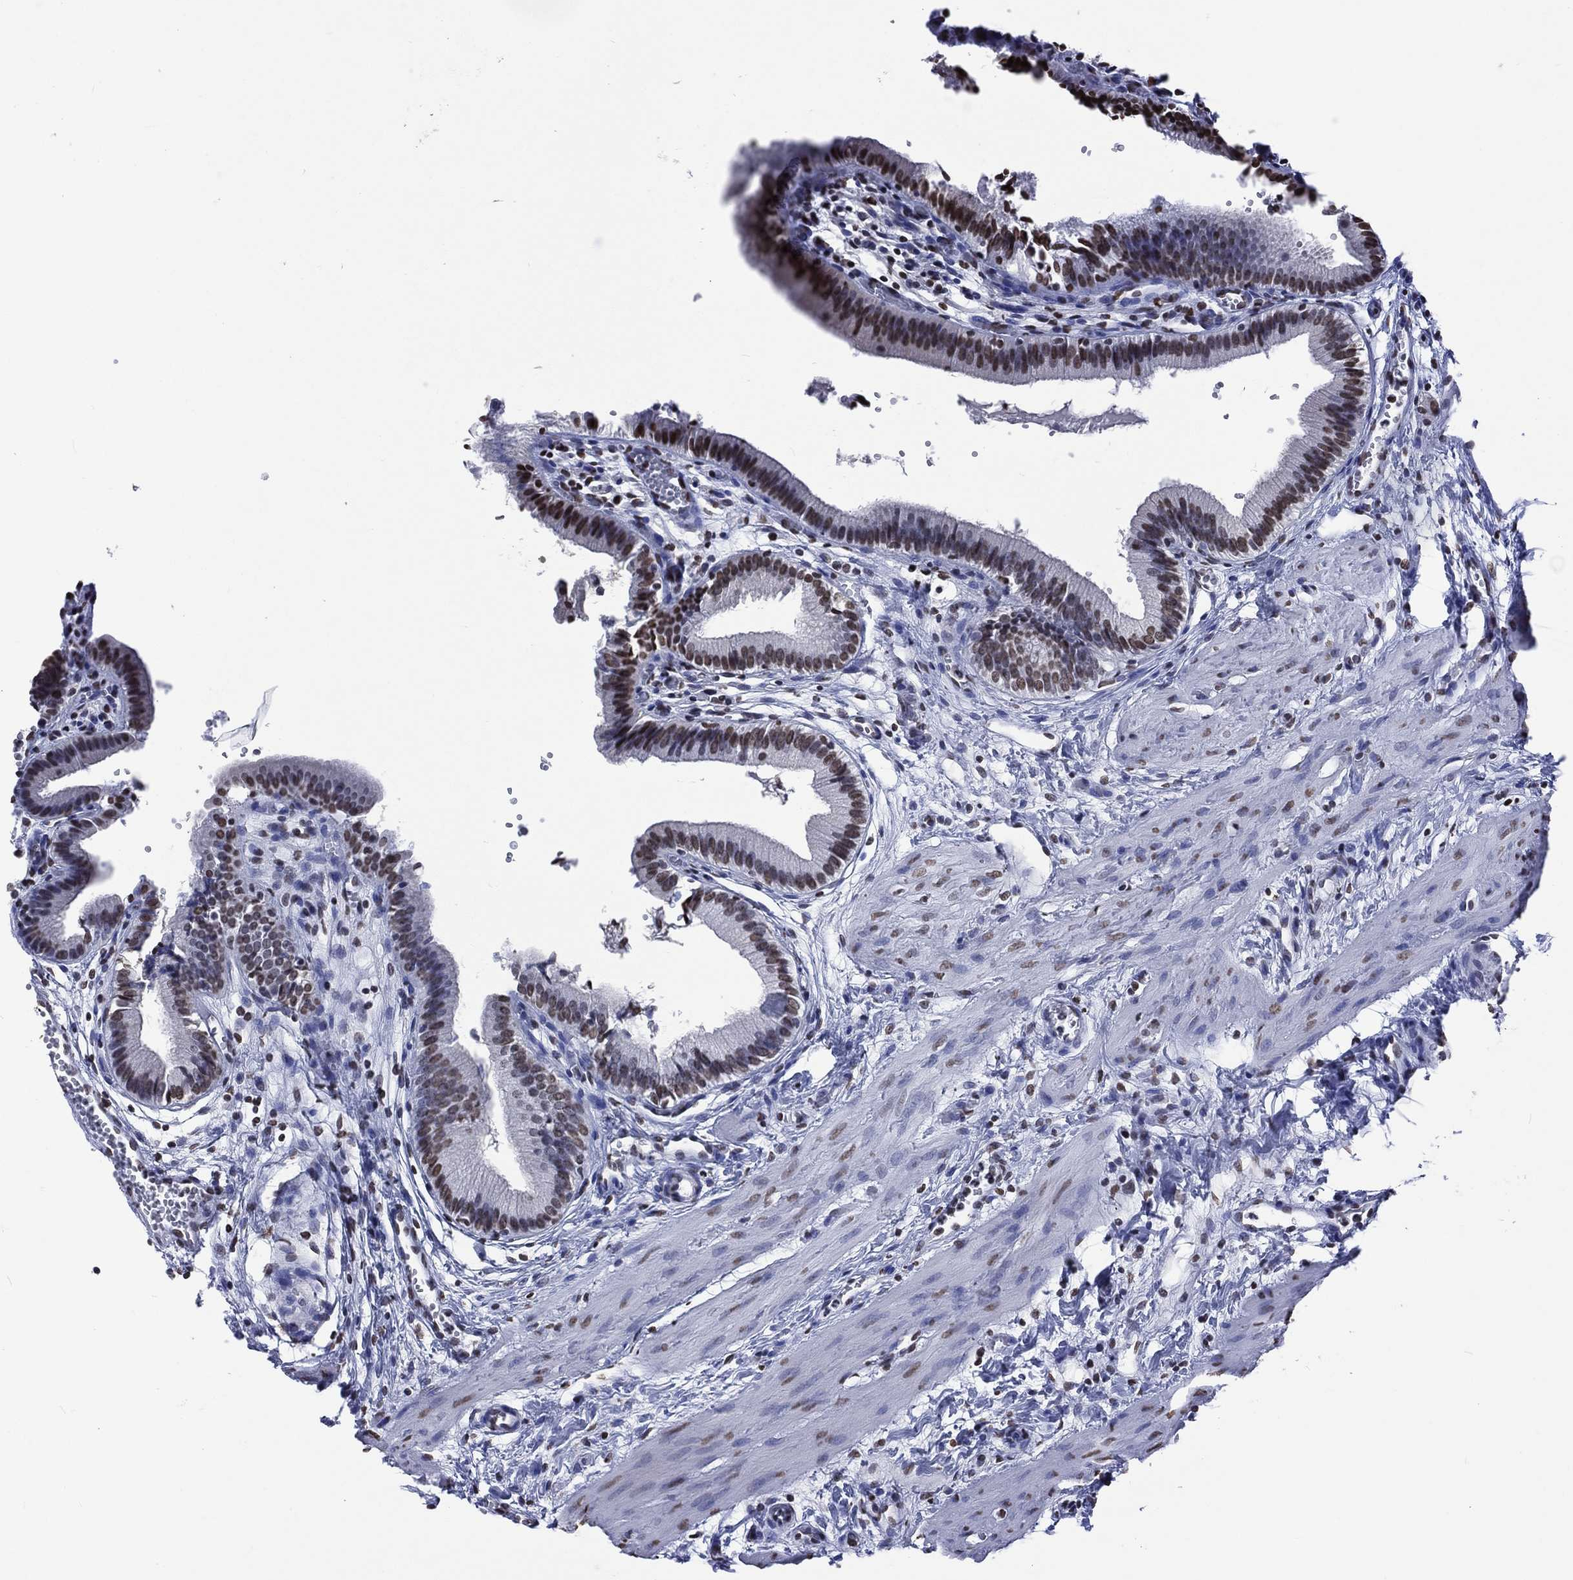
{"staining": {"intensity": "moderate", "quantity": ">75%", "location": "nuclear"}, "tissue": "gallbladder", "cell_type": "Glandular cells", "image_type": "normal", "snomed": [{"axis": "morphology", "description": "Normal tissue, NOS"}, {"axis": "topography", "description": "Gallbladder"}], "caption": "A medium amount of moderate nuclear expression is seen in approximately >75% of glandular cells in benign gallbladder. (IHC, brightfield microscopy, high magnification).", "gene": "RETREG2", "patient": {"sex": "female", "age": 24}}